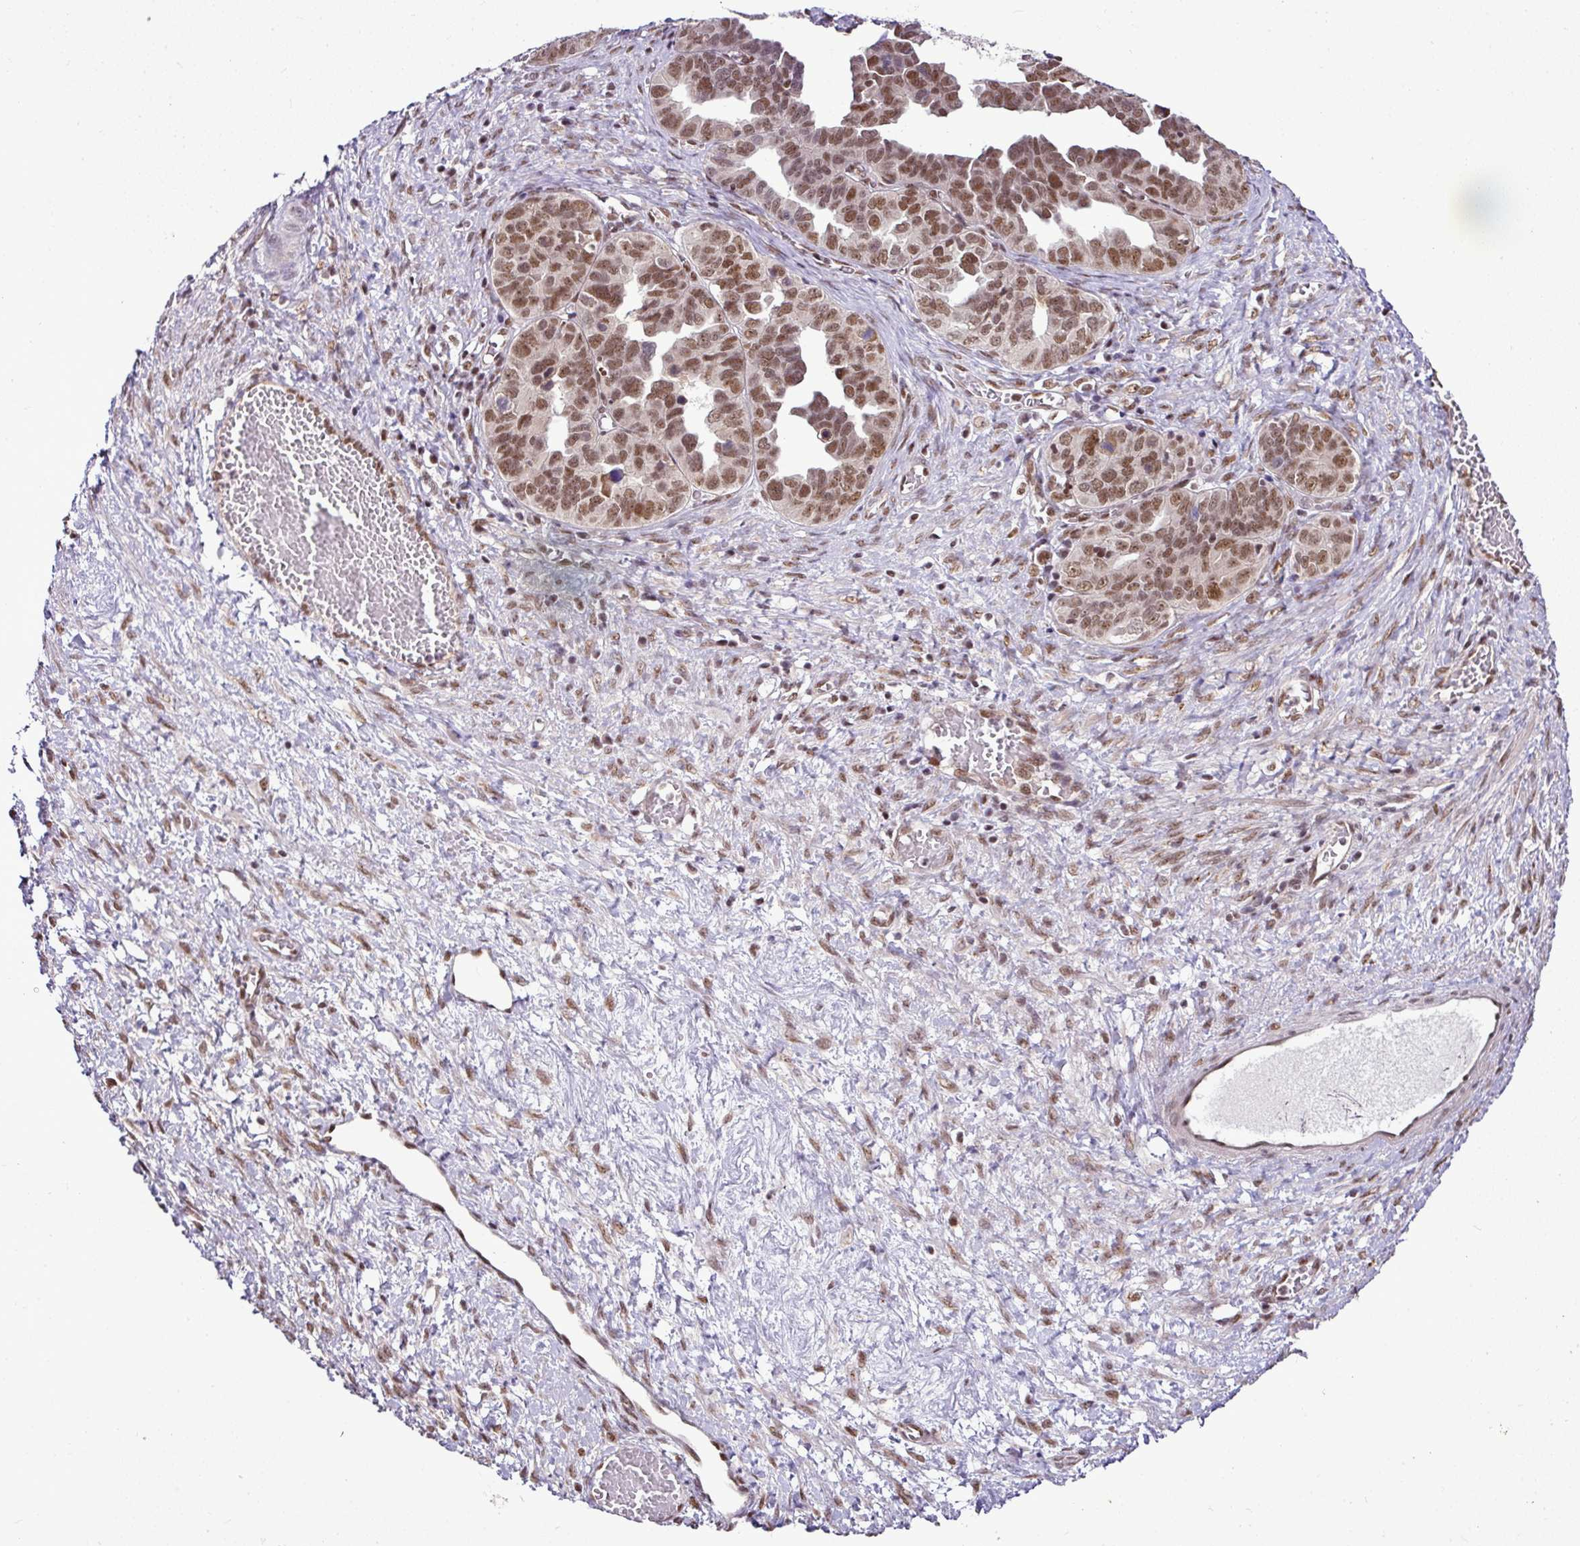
{"staining": {"intensity": "moderate", "quantity": ">75%", "location": "nuclear"}, "tissue": "ovarian cancer", "cell_type": "Tumor cells", "image_type": "cancer", "snomed": [{"axis": "morphology", "description": "Cystadenocarcinoma, serous, NOS"}, {"axis": "topography", "description": "Ovary"}], "caption": "Brown immunohistochemical staining in ovarian serous cystadenocarcinoma shows moderate nuclear staining in approximately >75% of tumor cells.", "gene": "PGAP4", "patient": {"sex": "female", "age": 64}}